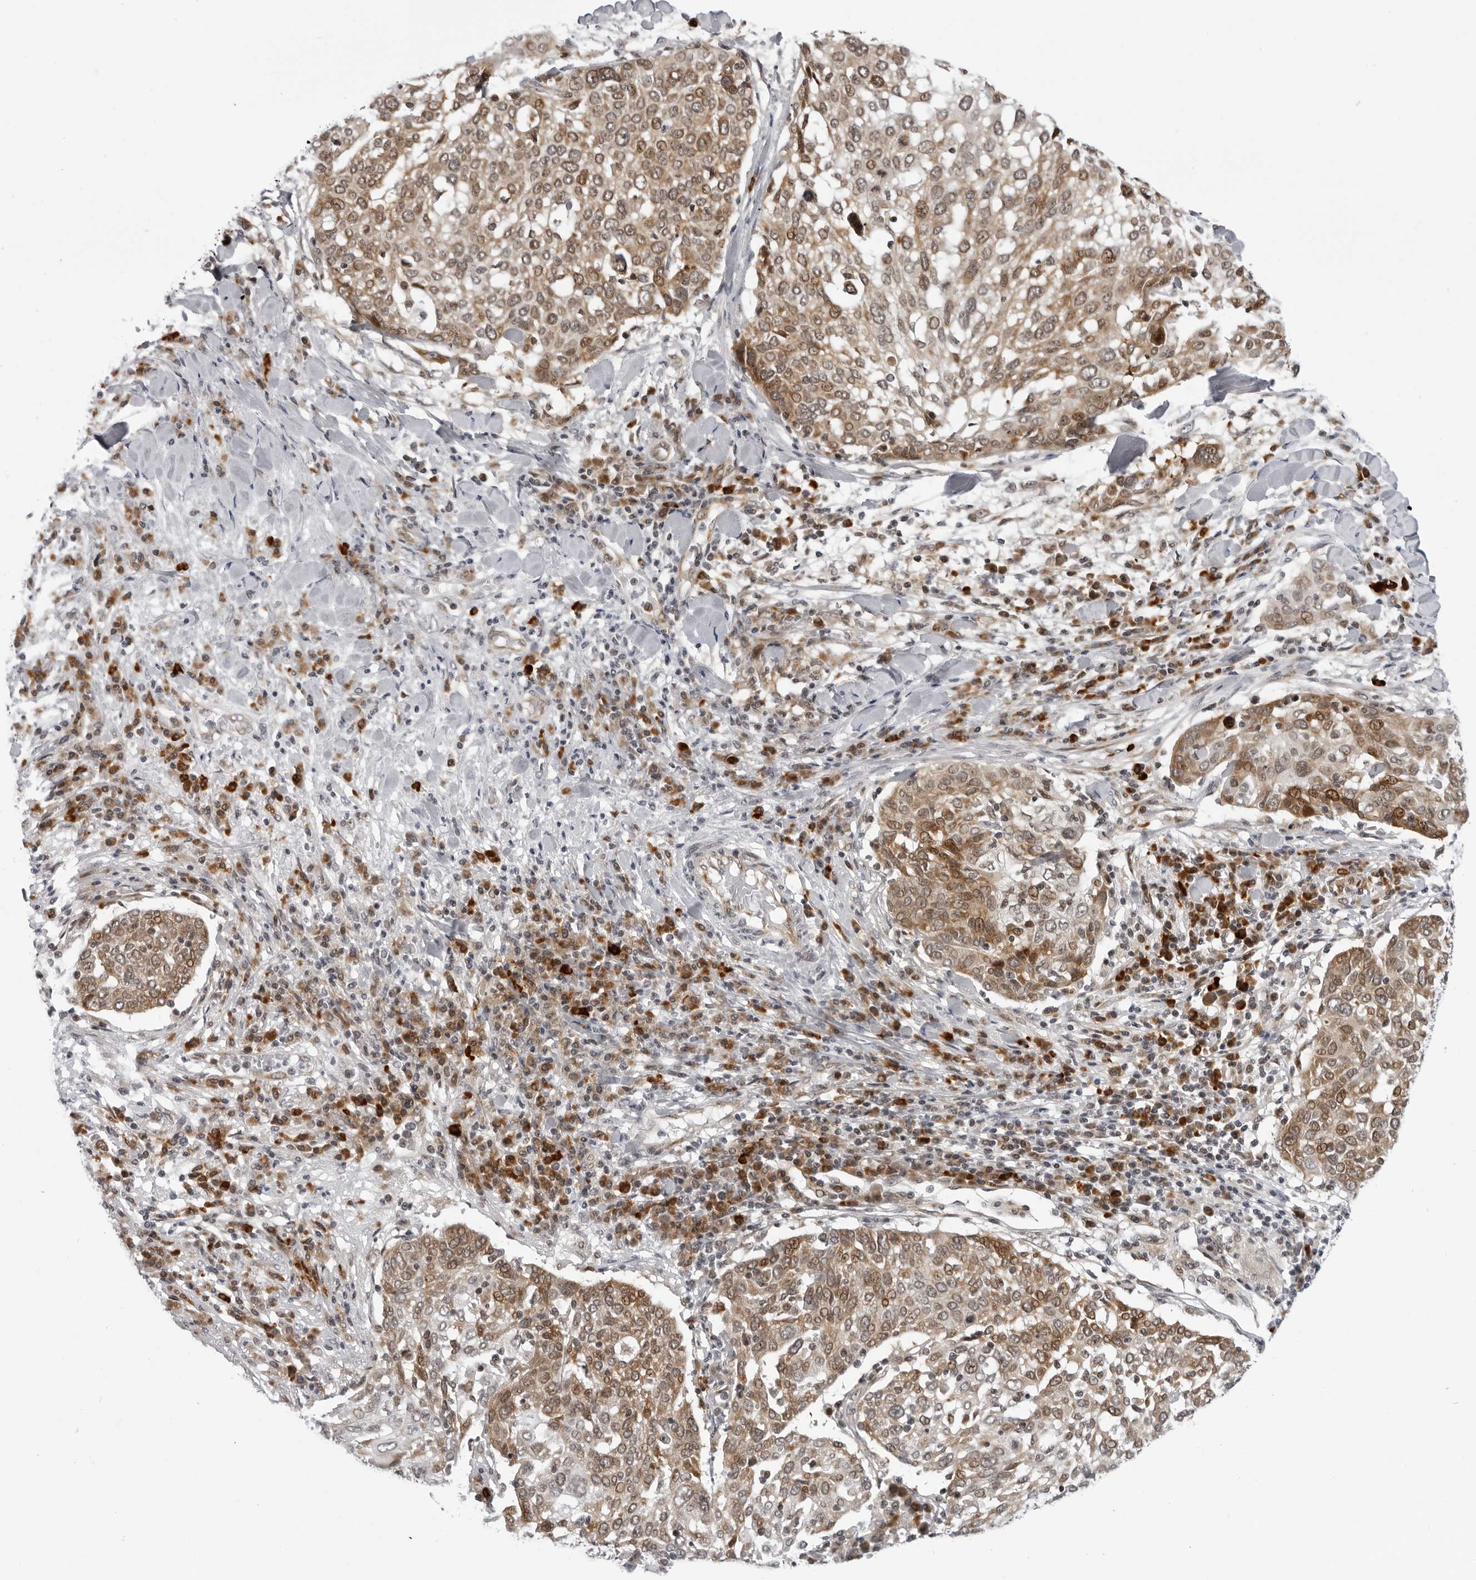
{"staining": {"intensity": "moderate", "quantity": ">75%", "location": "cytoplasmic/membranous,nuclear"}, "tissue": "lung cancer", "cell_type": "Tumor cells", "image_type": "cancer", "snomed": [{"axis": "morphology", "description": "Squamous cell carcinoma, NOS"}, {"axis": "topography", "description": "Lung"}], "caption": "Lung squamous cell carcinoma stained with DAB immunohistochemistry (IHC) shows medium levels of moderate cytoplasmic/membranous and nuclear expression in about >75% of tumor cells. (brown staining indicates protein expression, while blue staining denotes nuclei).", "gene": "GCSAML", "patient": {"sex": "male", "age": 65}}